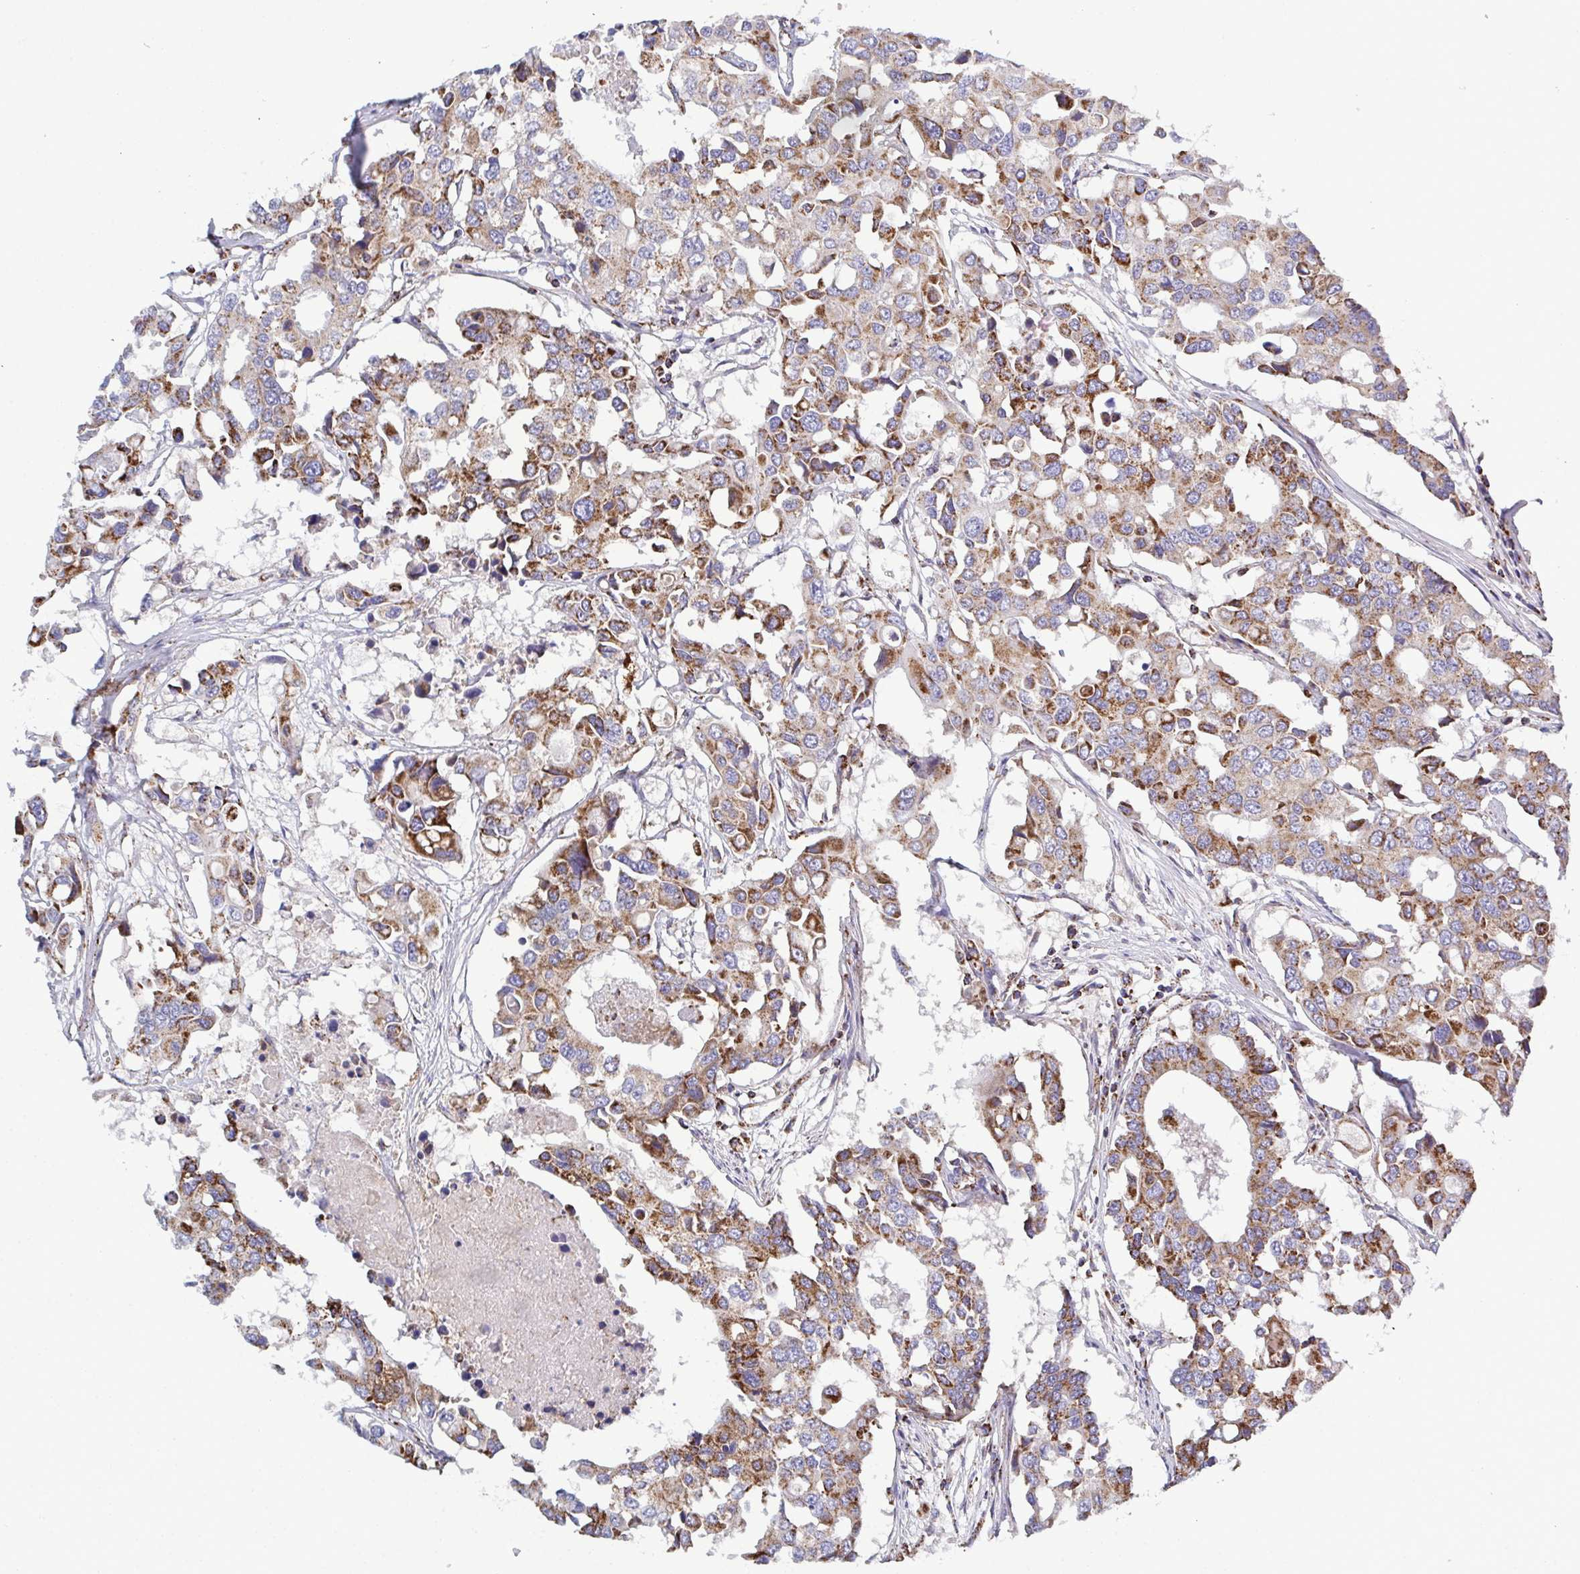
{"staining": {"intensity": "strong", "quantity": "25%-75%", "location": "cytoplasmic/membranous"}, "tissue": "colorectal cancer", "cell_type": "Tumor cells", "image_type": "cancer", "snomed": [{"axis": "morphology", "description": "Adenocarcinoma, NOS"}, {"axis": "topography", "description": "Colon"}], "caption": "Immunohistochemical staining of human colorectal adenocarcinoma demonstrates strong cytoplasmic/membranous protein positivity in about 25%-75% of tumor cells.", "gene": "CSDE1", "patient": {"sex": "male", "age": 77}}